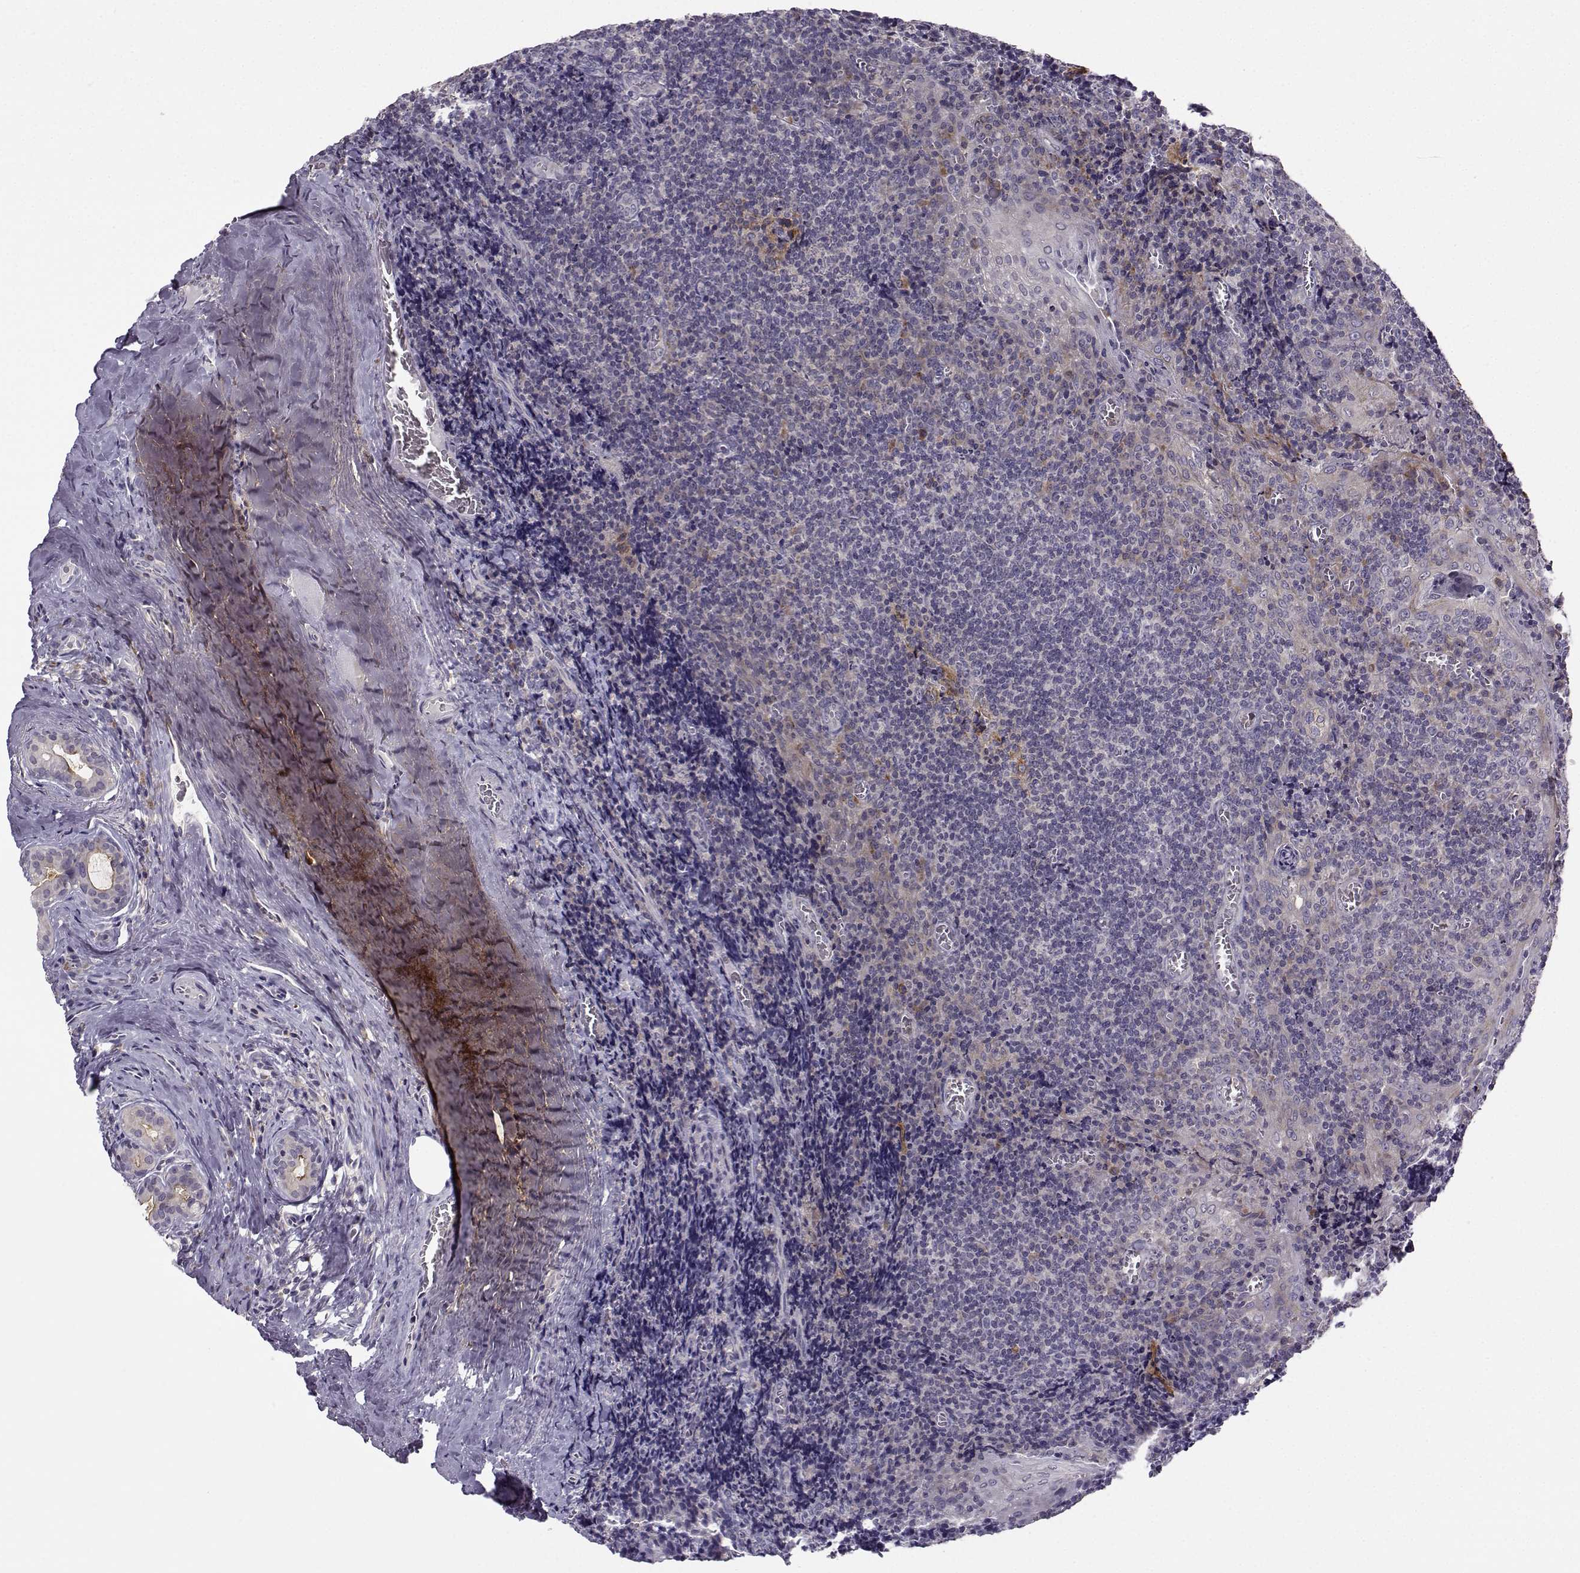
{"staining": {"intensity": "strong", "quantity": "25%-75%", "location": "cytoplasmic/membranous"}, "tissue": "tonsil", "cell_type": "Germinal center cells", "image_type": "normal", "snomed": [{"axis": "morphology", "description": "Normal tissue, NOS"}, {"axis": "morphology", "description": "Inflammation, NOS"}, {"axis": "topography", "description": "Tonsil"}], "caption": "Immunohistochemistry (DAB (3,3'-diaminobenzidine)) staining of normal human tonsil reveals strong cytoplasmic/membranous protein expression in approximately 25%-75% of germinal center cells.", "gene": "FCAMR", "patient": {"sex": "female", "age": 31}}